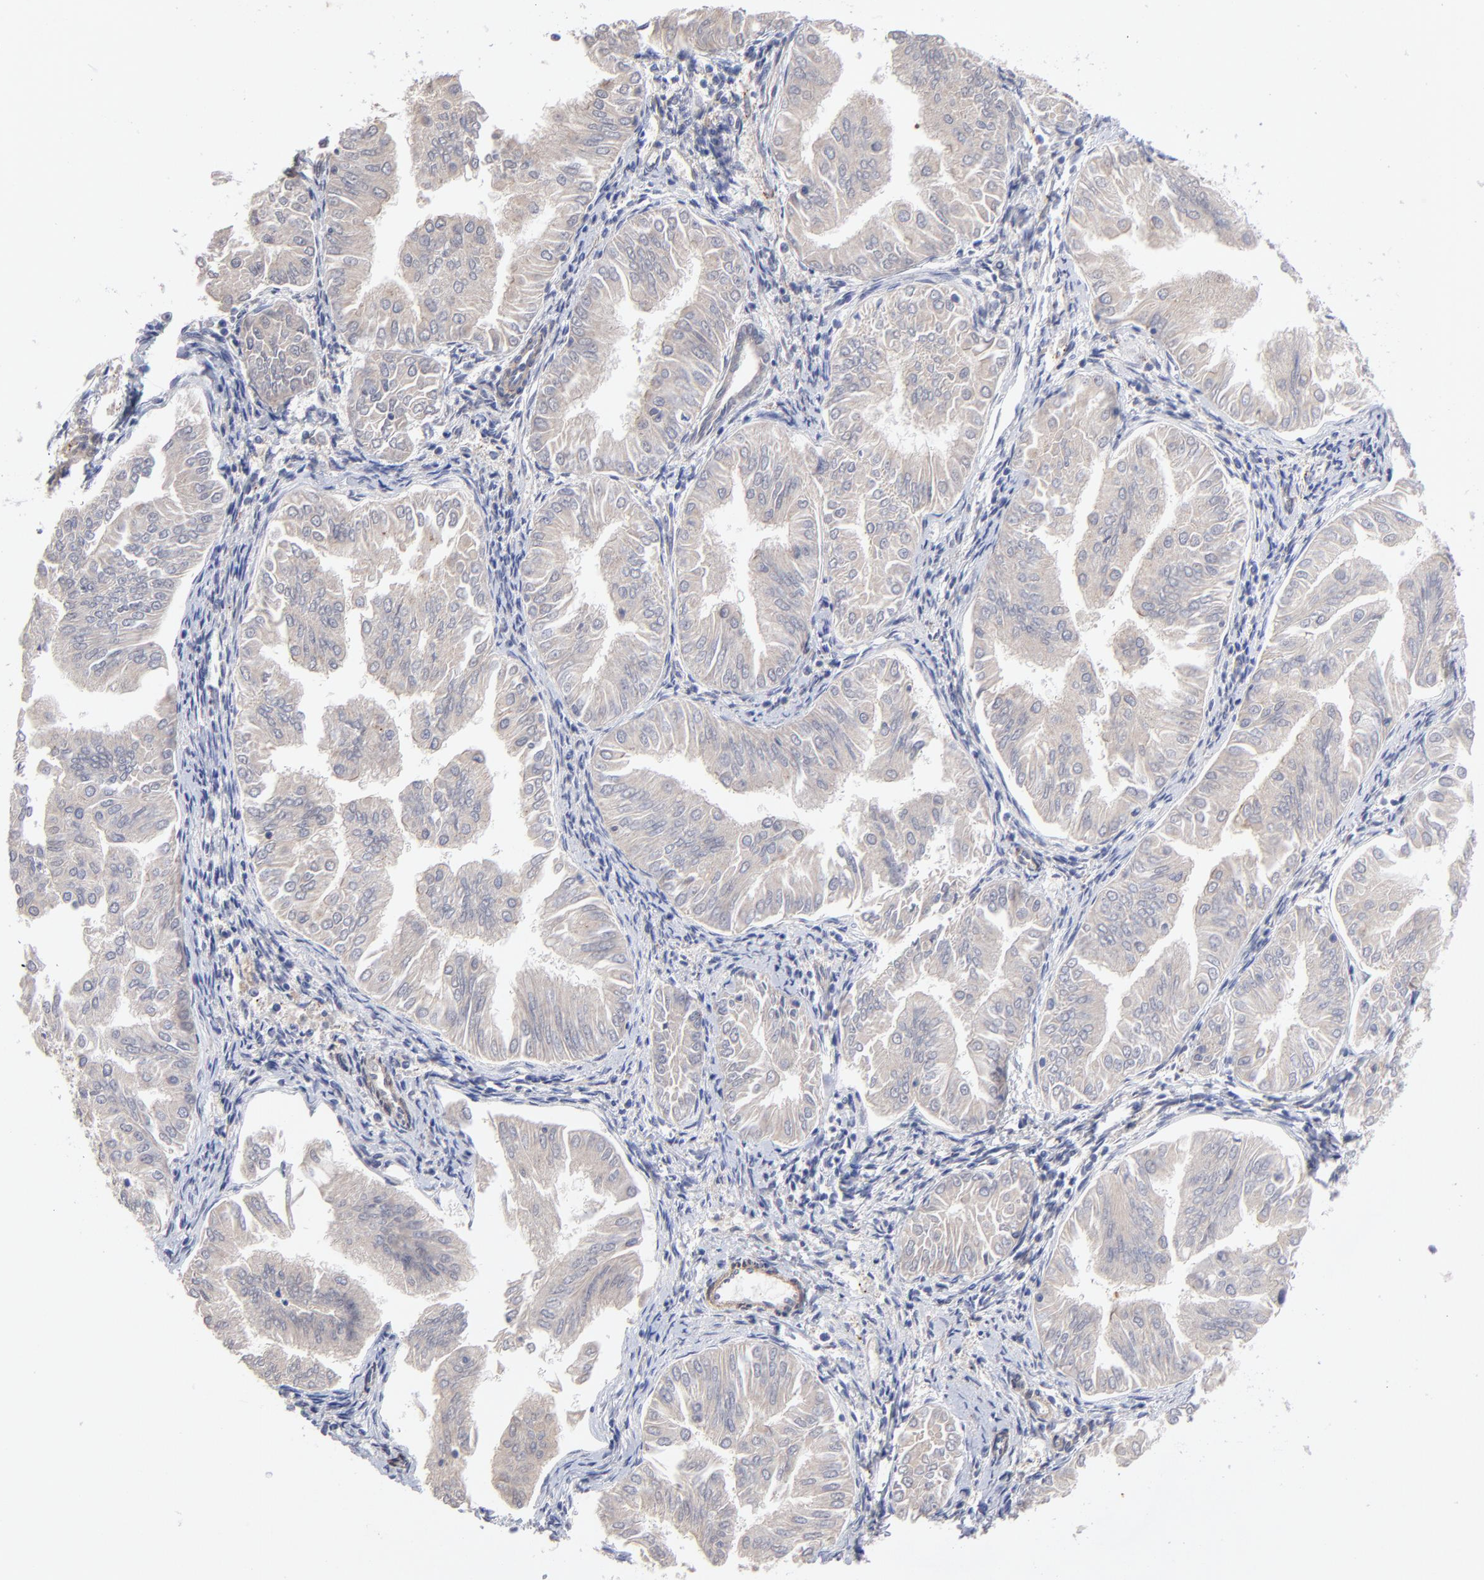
{"staining": {"intensity": "negative", "quantity": "none", "location": "none"}, "tissue": "endometrial cancer", "cell_type": "Tumor cells", "image_type": "cancer", "snomed": [{"axis": "morphology", "description": "Adenocarcinoma, NOS"}, {"axis": "topography", "description": "Endometrium"}], "caption": "Immunohistochemical staining of adenocarcinoma (endometrial) displays no significant expression in tumor cells.", "gene": "PDE4B", "patient": {"sex": "female", "age": 53}}